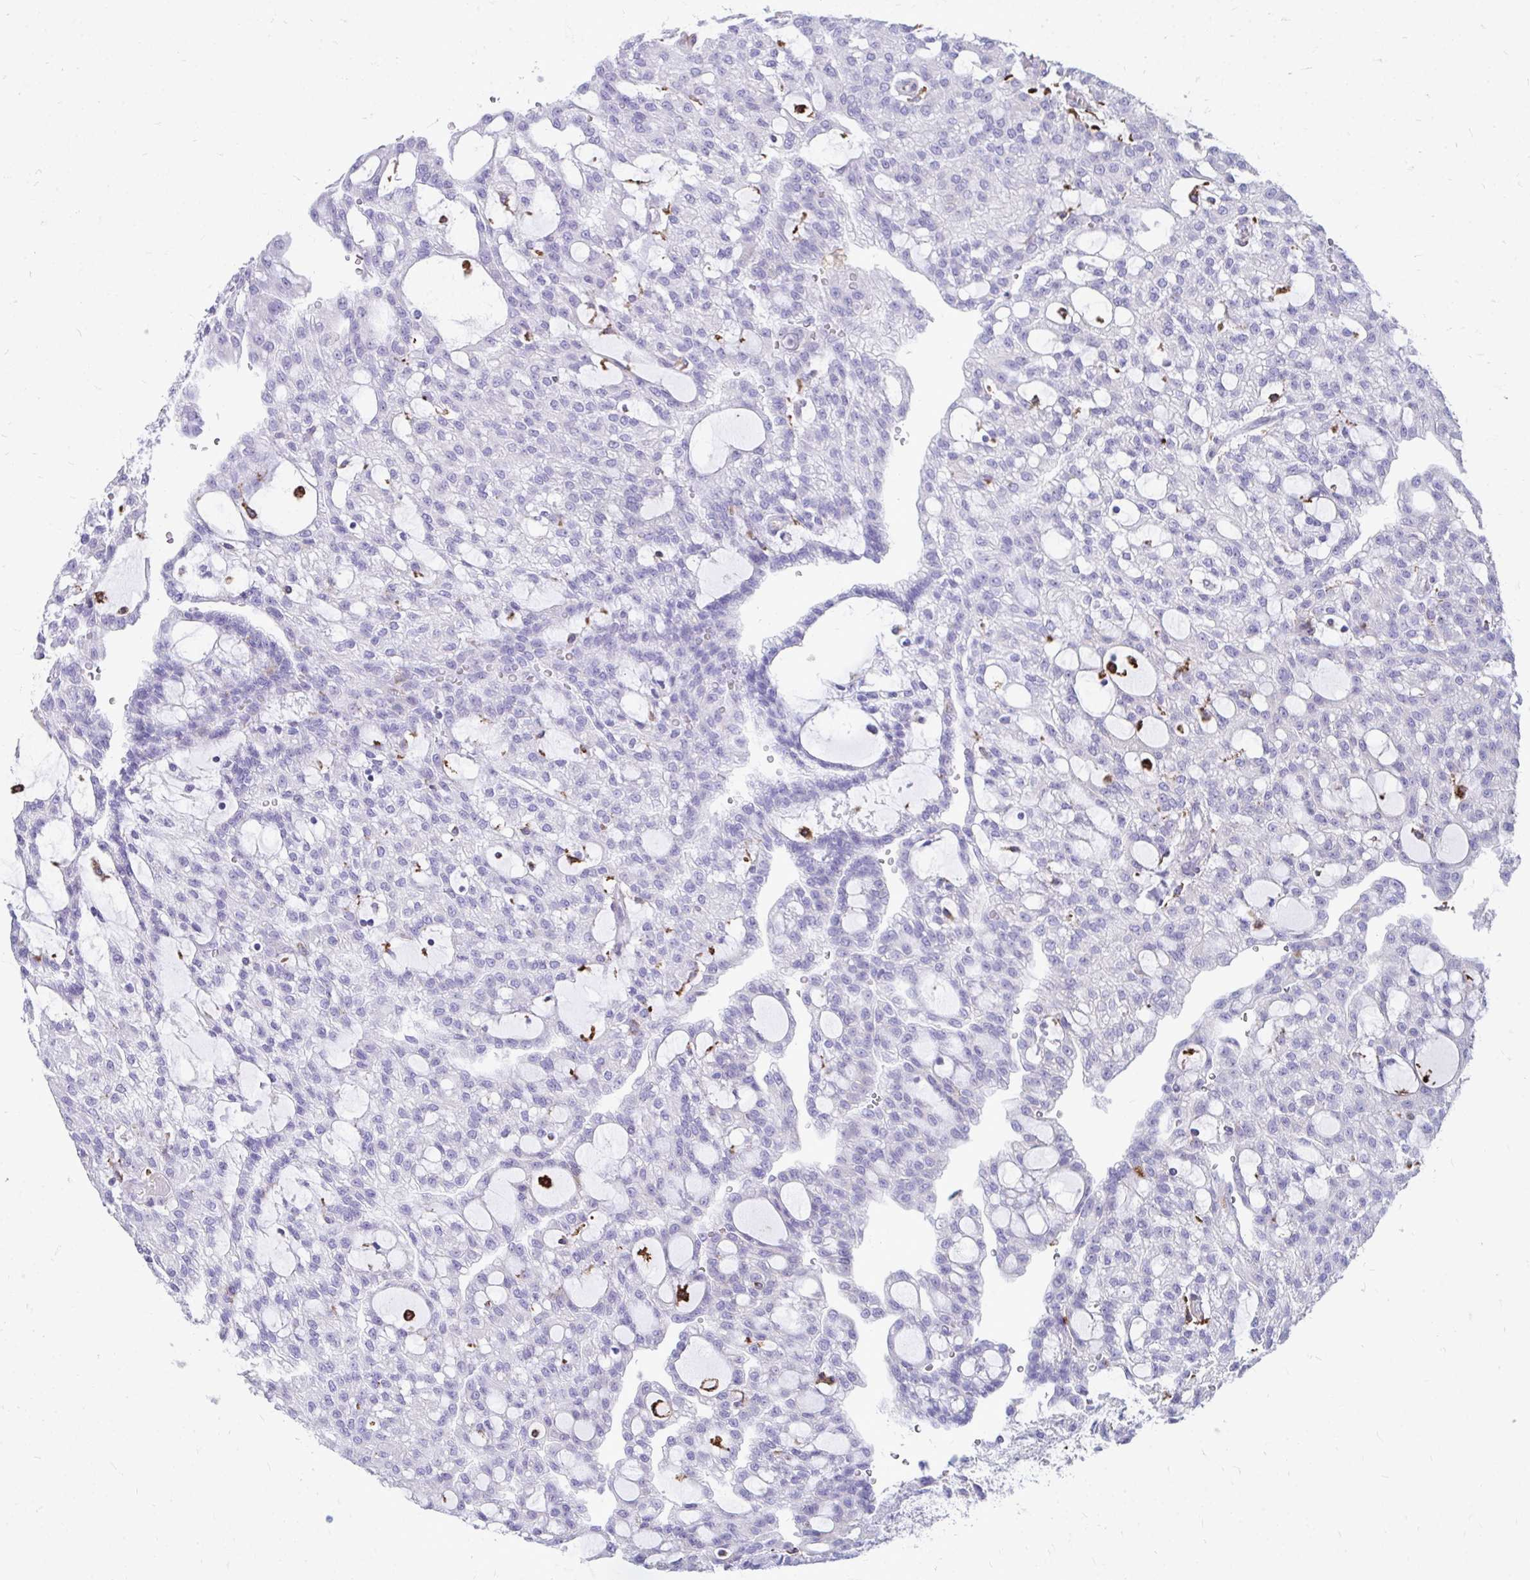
{"staining": {"intensity": "negative", "quantity": "none", "location": "none"}, "tissue": "renal cancer", "cell_type": "Tumor cells", "image_type": "cancer", "snomed": [{"axis": "morphology", "description": "Adenocarcinoma, NOS"}, {"axis": "topography", "description": "Kidney"}], "caption": "There is no significant staining in tumor cells of renal cancer.", "gene": "CD163", "patient": {"sex": "male", "age": 63}}